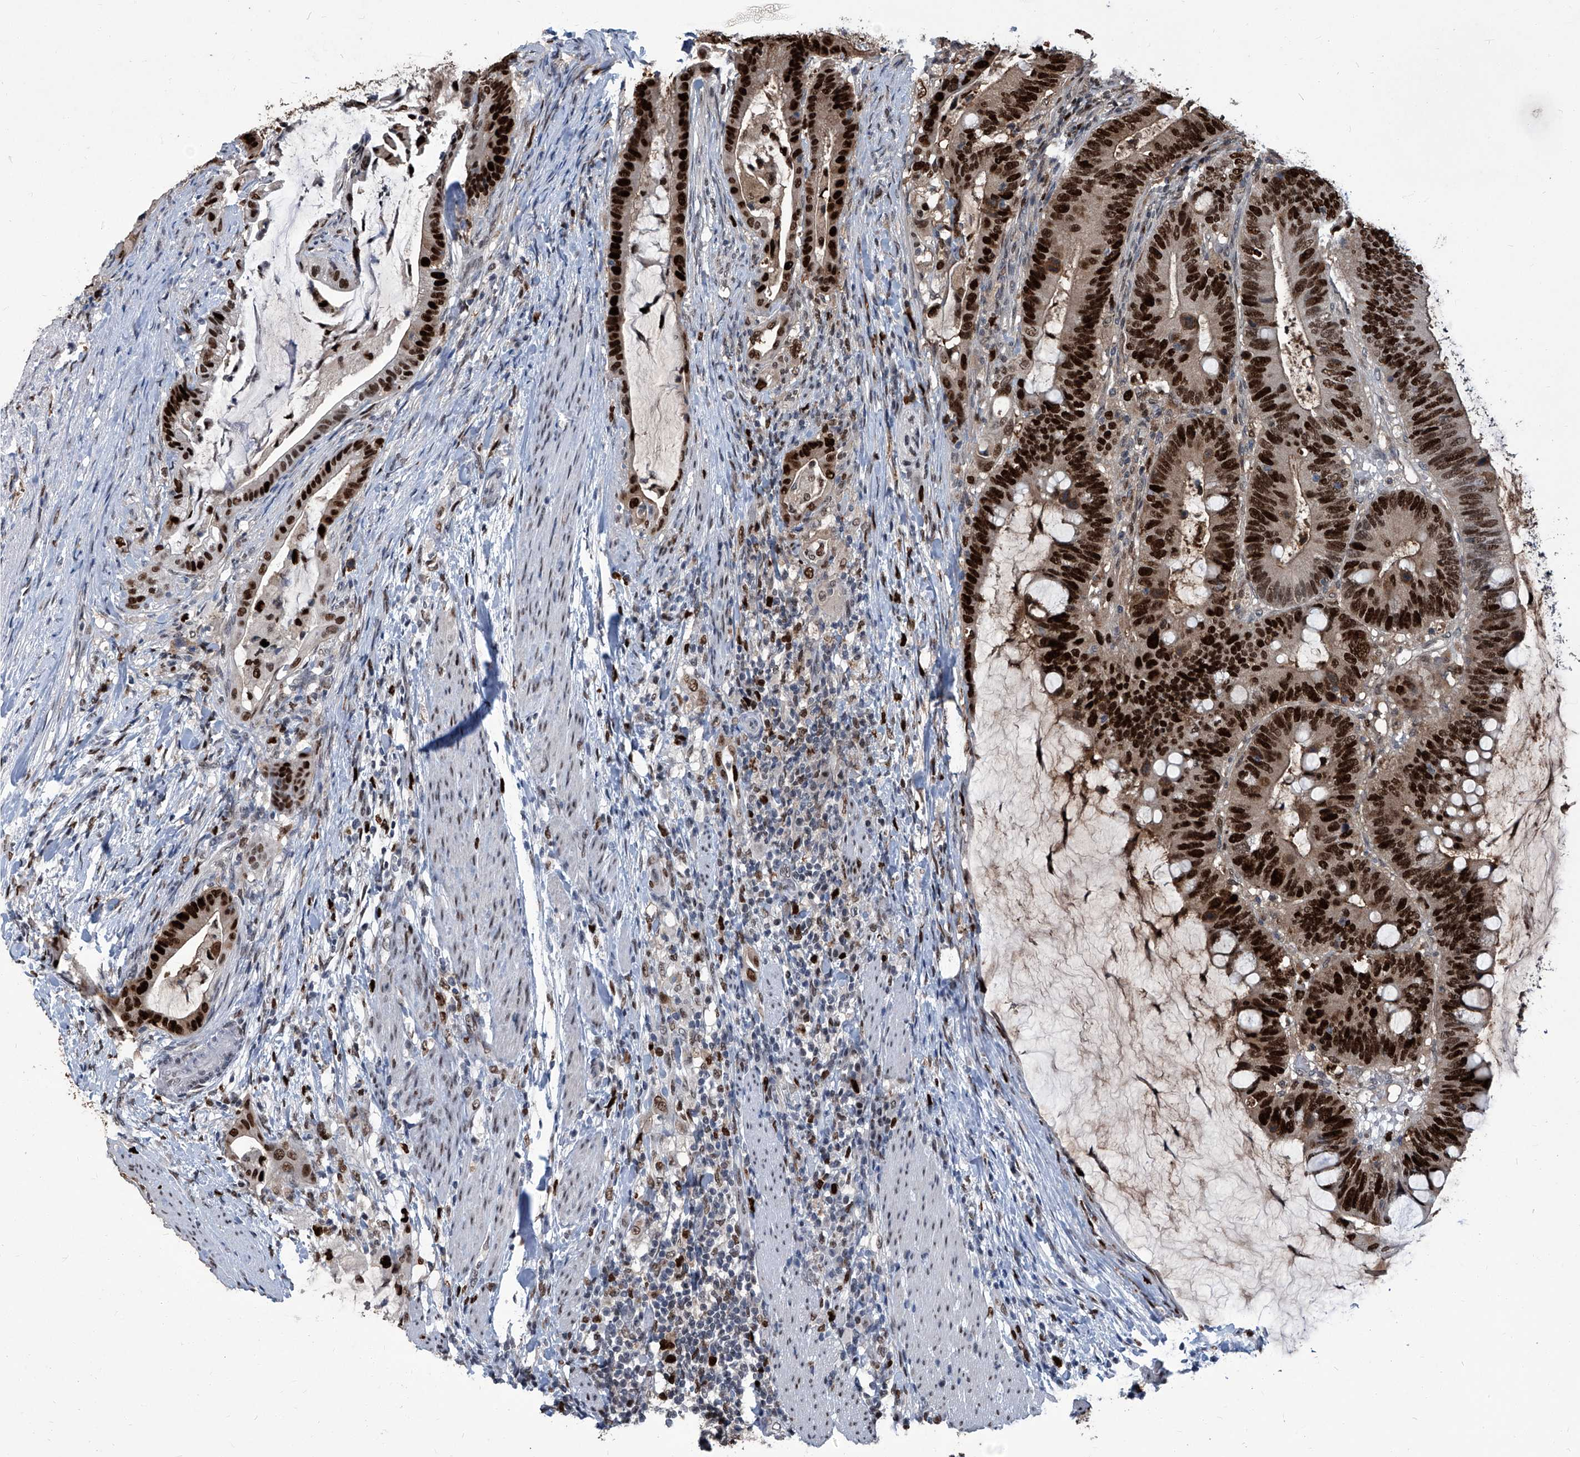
{"staining": {"intensity": "strong", "quantity": ">75%", "location": "nuclear"}, "tissue": "colorectal cancer", "cell_type": "Tumor cells", "image_type": "cancer", "snomed": [{"axis": "morphology", "description": "Adenocarcinoma, NOS"}, {"axis": "topography", "description": "Colon"}], "caption": "Immunohistochemical staining of colorectal adenocarcinoma displays strong nuclear protein staining in approximately >75% of tumor cells.", "gene": "PCNA", "patient": {"sex": "female", "age": 66}}